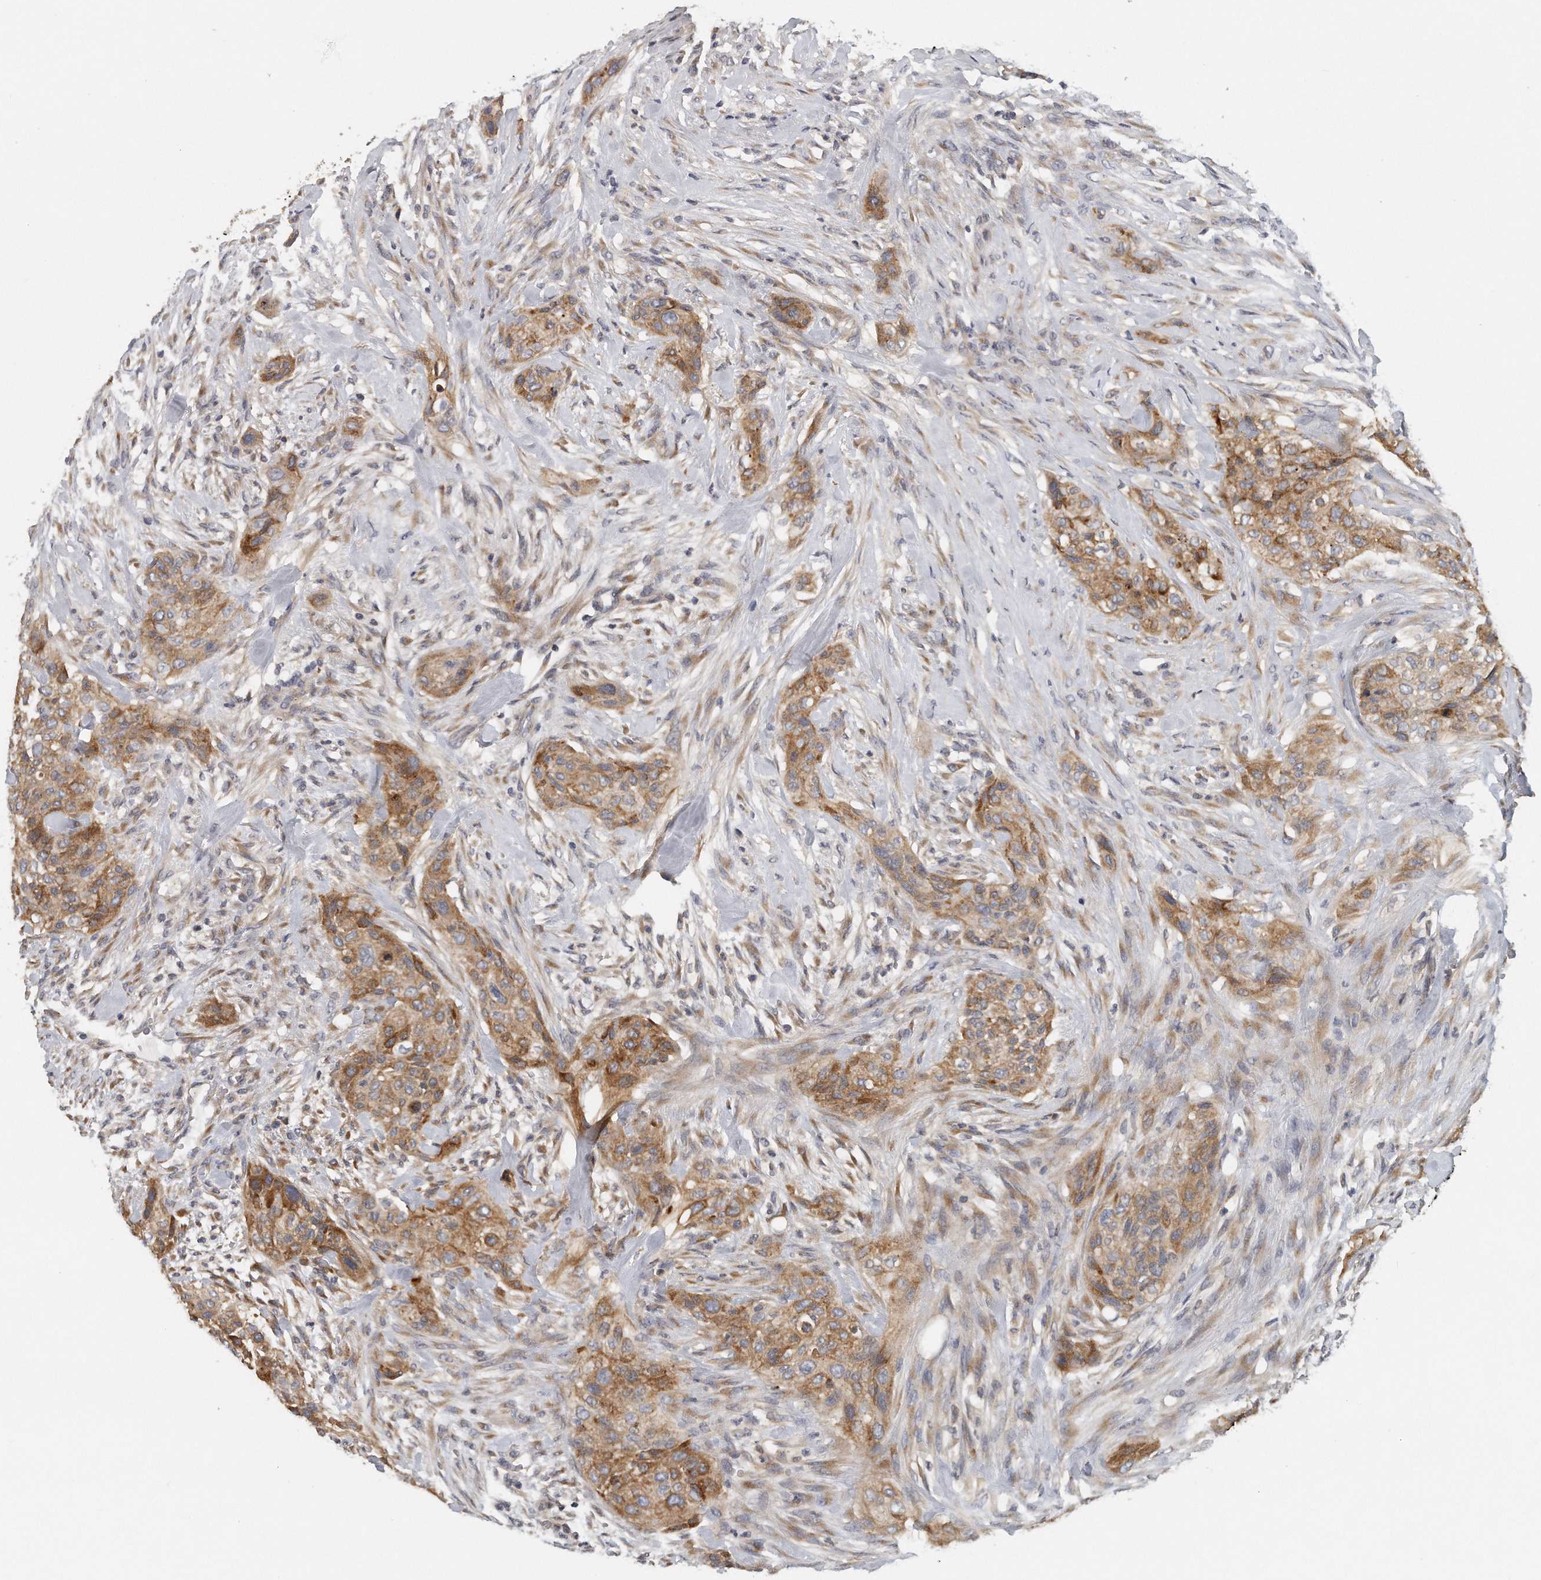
{"staining": {"intensity": "moderate", "quantity": ">75%", "location": "cytoplasmic/membranous"}, "tissue": "urothelial cancer", "cell_type": "Tumor cells", "image_type": "cancer", "snomed": [{"axis": "morphology", "description": "Urothelial carcinoma, High grade"}, {"axis": "topography", "description": "Urinary bladder"}], "caption": "A medium amount of moderate cytoplasmic/membranous expression is appreciated in about >75% of tumor cells in urothelial cancer tissue. Using DAB (3,3'-diaminobenzidine) (brown) and hematoxylin (blue) stains, captured at high magnification using brightfield microscopy.", "gene": "TRAPPC14", "patient": {"sex": "male", "age": 35}}